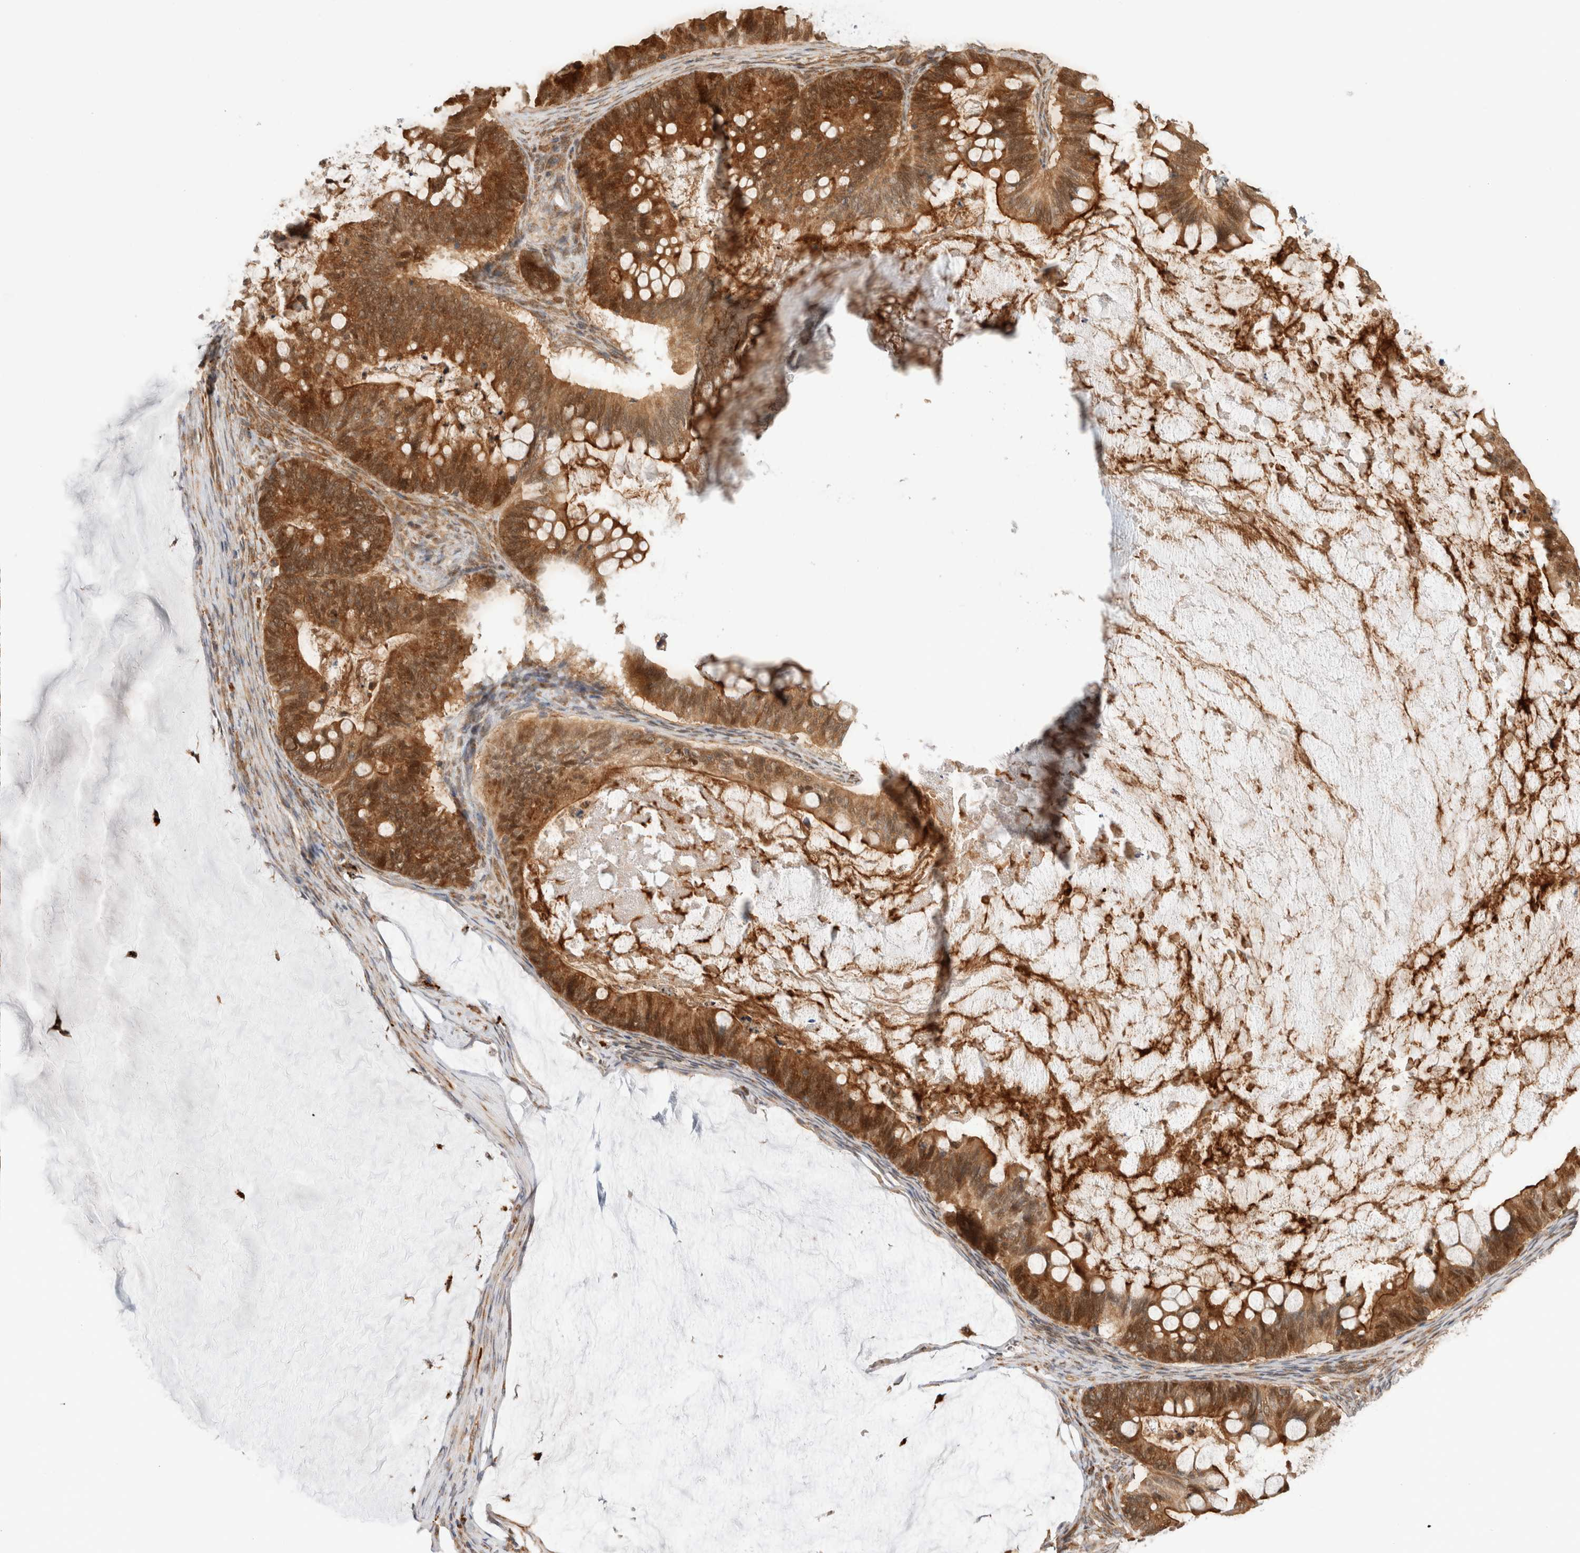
{"staining": {"intensity": "moderate", "quantity": ">75%", "location": "cytoplasmic/membranous"}, "tissue": "ovarian cancer", "cell_type": "Tumor cells", "image_type": "cancer", "snomed": [{"axis": "morphology", "description": "Cystadenocarcinoma, mucinous, NOS"}, {"axis": "topography", "description": "Ovary"}], "caption": "Immunohistochemical staining of ovarian mucinous cystadenocarcinoma displays medium levels of moderate cytoplasmic/membranous protein positivity in about >75% of tumor cells.", "gene": "ACTL9", "patient": {"sex": "female", "age": 61}}